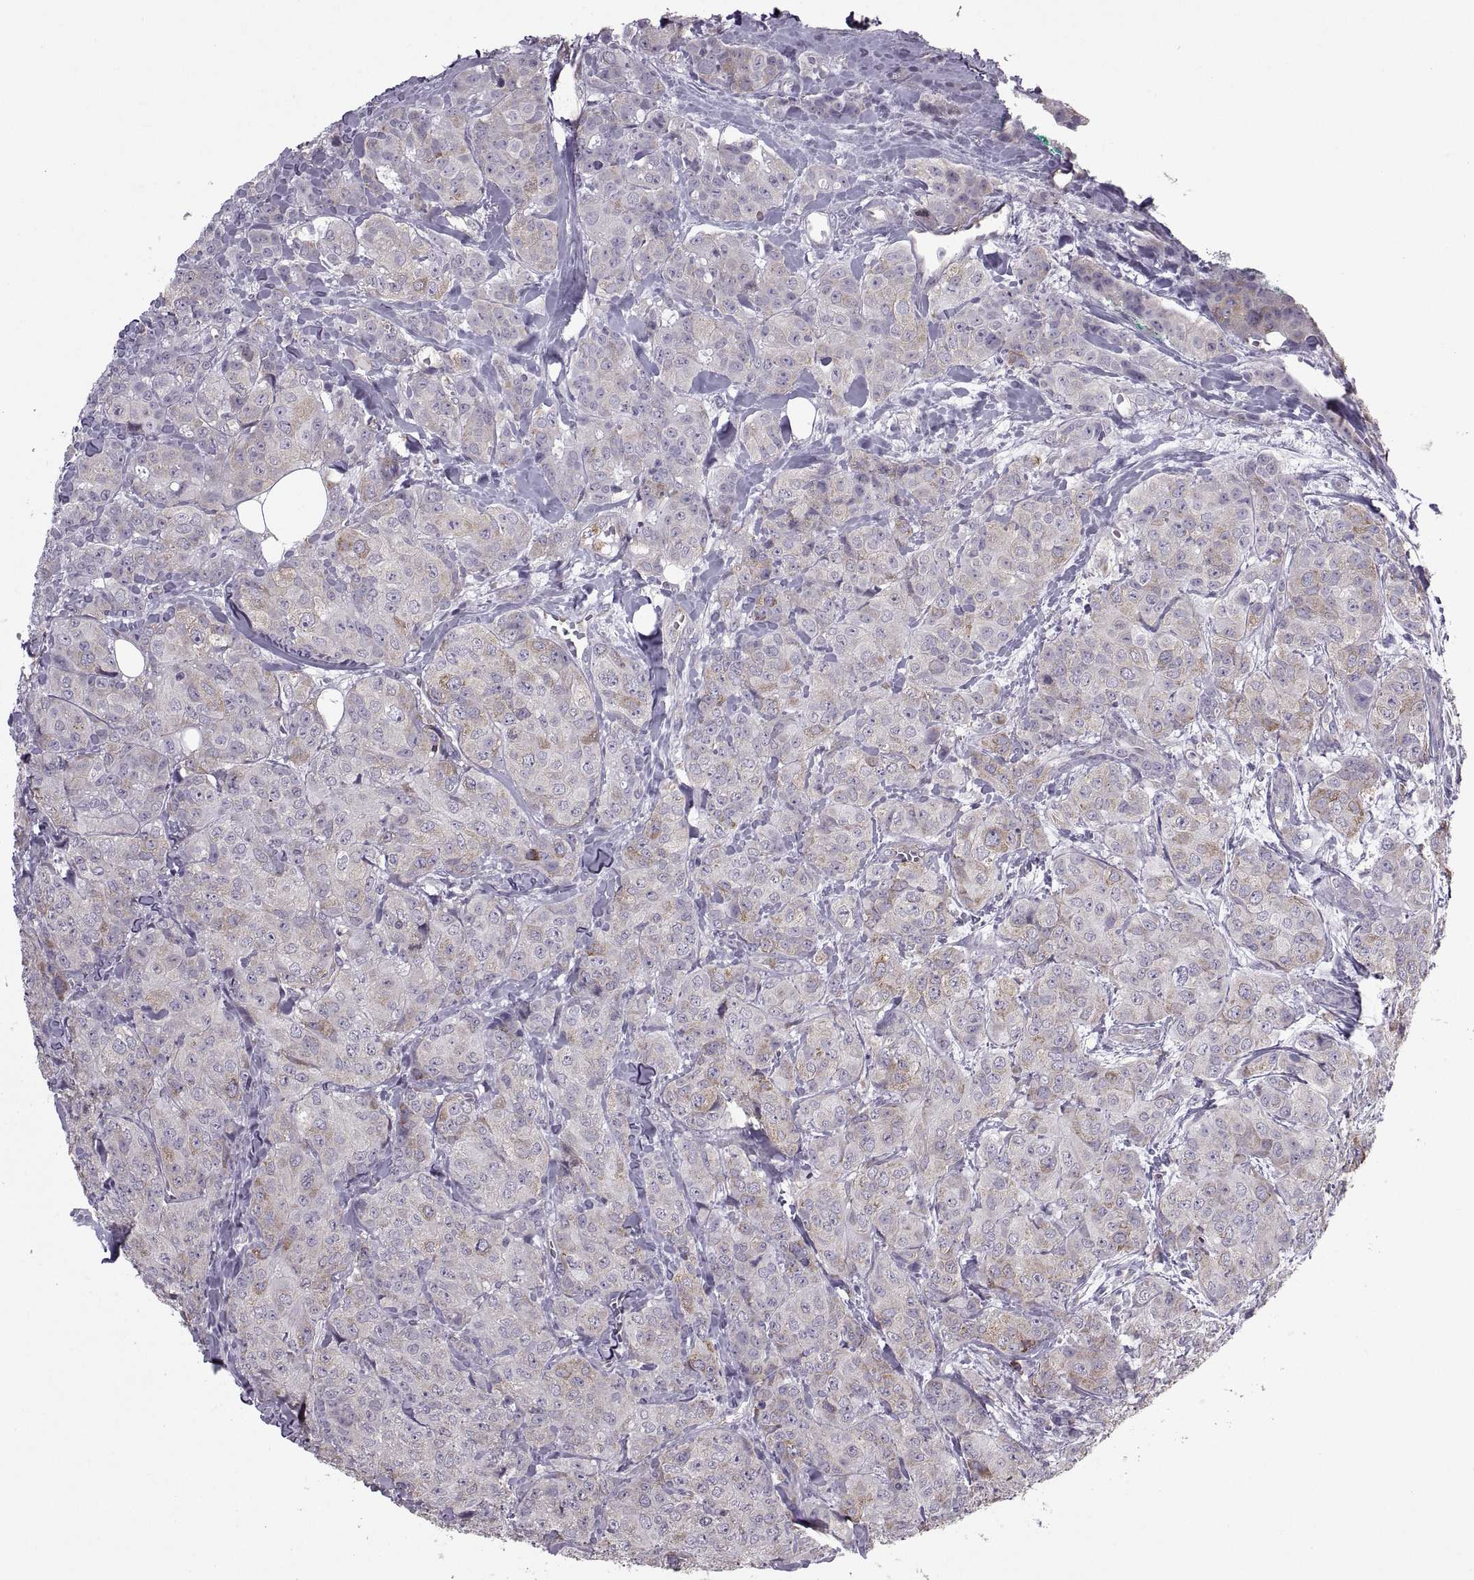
{"staining": {"intensity": "weak", "quantity": "25%-75%", "location": "cytoplasmic/membranous"}, "tissue": "breast cancer", "cell_type": "Tumor cells", "image_type": "cancer", "snomed": [{"axis": "morphology", "description": "Duct carcinoma"}, {"axis": "topography", "description": "Breast"}], "caption": "This is an image of IHC staining of breast cancer, which shows weak expression in the cytoplasmic/membranous of tumor cells.", "gene": "PABPC1", "patient": {"sex": "female", "age": 43}}